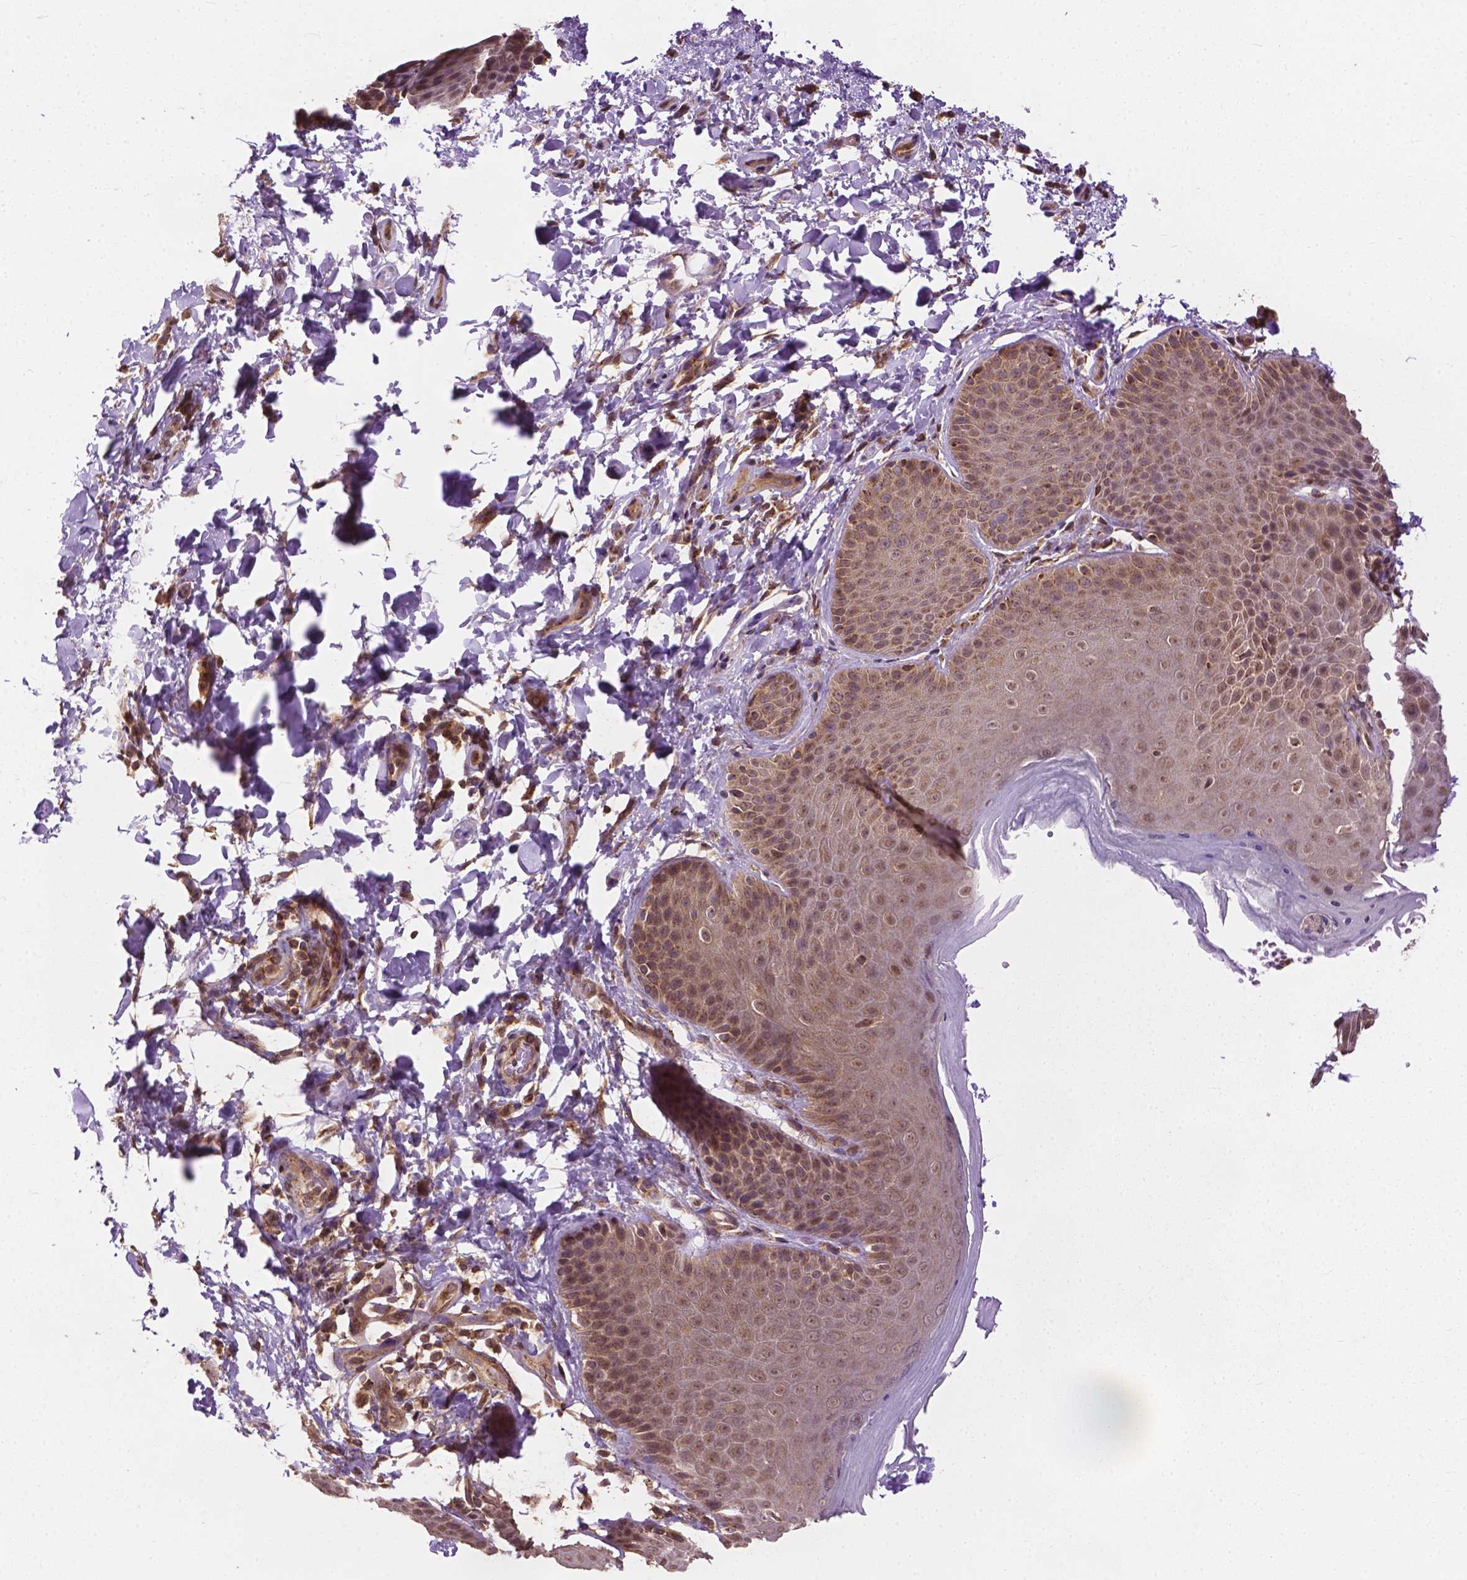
{"staining": {"intensity": "moderate", "quantity": "25%-75%", "location": "cytoplasmic/membranous,nuclear"}, "tissue": "skin", "cell_type": "Epidermal cells", "image_type": "normal", "snomed": [{"axis": "morphology", "description": "Normal tissue, NOS"}, {"axis": "topography", "description": "Anal"}, {"axis": "topography", "description": "Peripheral nerve tissue"}], "caption": "Immunohistochemical staining of normal human skin shows 25%-75% levels of moderate cytoplasmic/membranous,nuclear protein expression in approximately 25%-75% of epidermal cells.", "gene": "PPP1CB", "patient": {"sex": "male", "age": 51}}